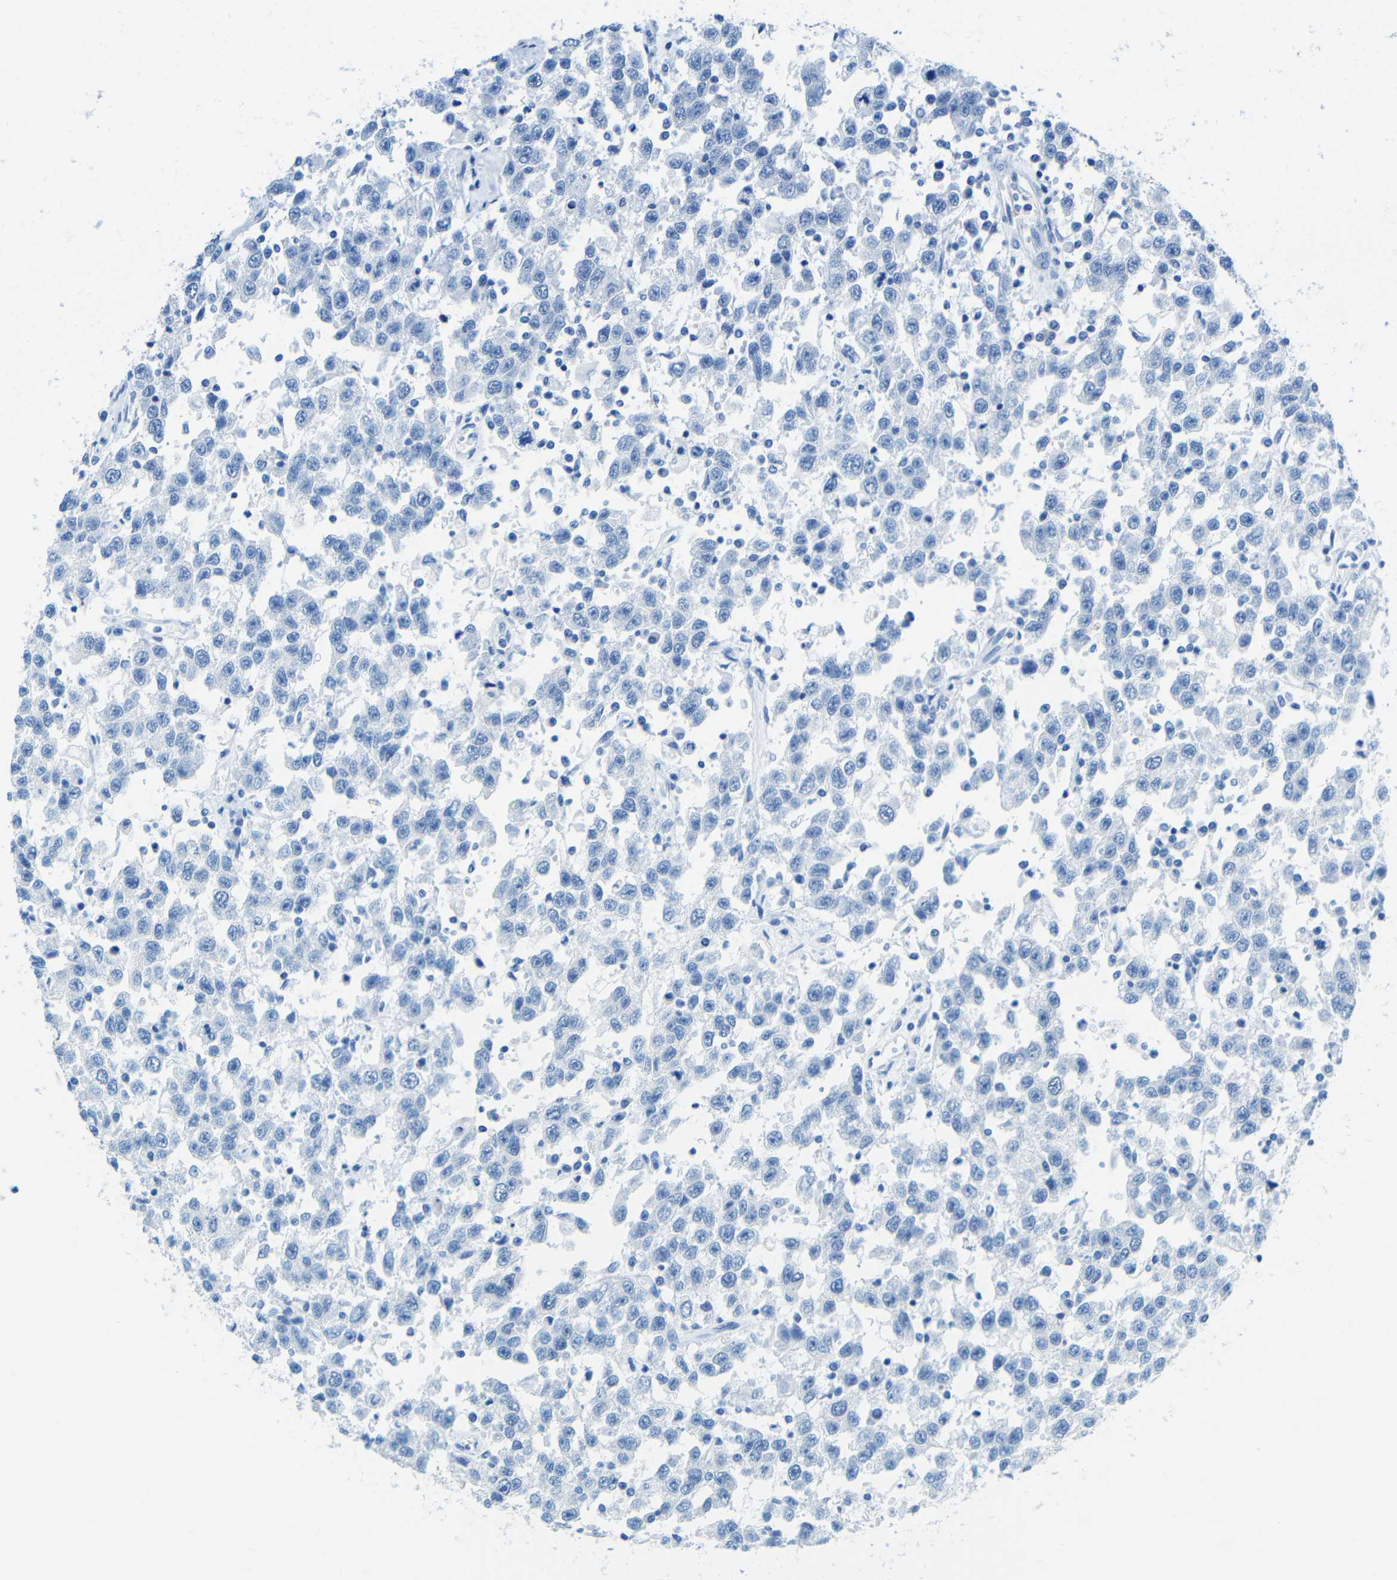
{"staining": {"intensity": "negative", "quantity": "none", "location": "none"}, "tissue": "testis cancer", "cell_type": "Tumor cells", "image_type": "cancer", "snomed": [{"axis": "morphology", "description": "Seminoma, NOS"}, {"axis": "topography", "description": "Testis"}], "caption": "High power microscopy micrograph of an immunohistochemistry image of testis cancer (seminoma), revealing no significant expression in tumor cells.", "gene": "TUBB4B", "patient": {"sex": "male", "age": 41}}